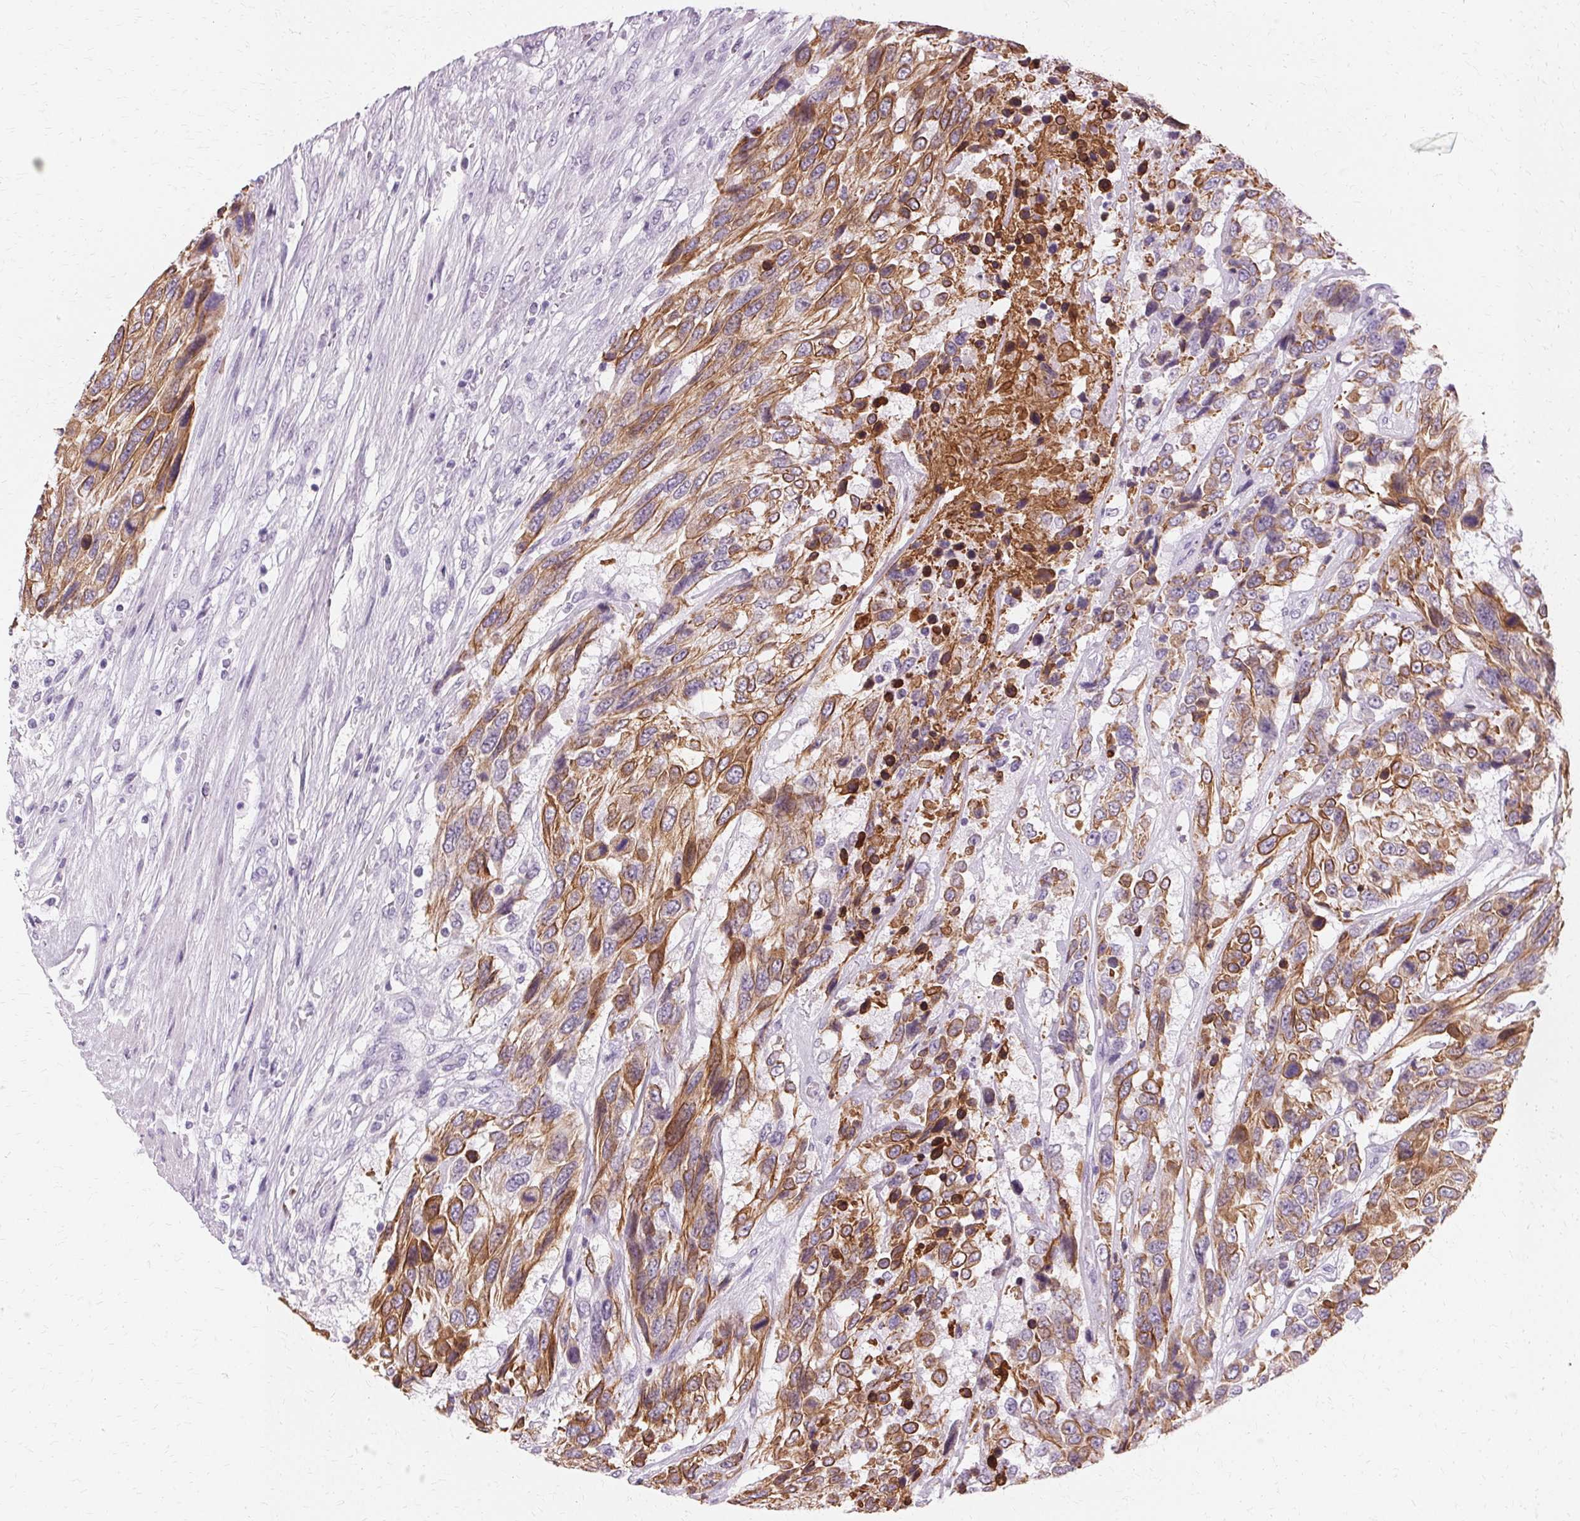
{"staining": {"intensity": "moderate", "quantity": ">75%", "location": "cytoplasmic/membranous"}, "tissue": "urothelial cancer", "cell_type": "Tumor cells", "image_type": "cancer", "snomed": [{"axis": "morphology", "description": "Urothelial carcinoma, High grade"}, {"axis": "topography", "description": "Urinary bladder"}], "caption": "Urothelial cancer was stained to show a protein in brown. There is medium levels of moderate cytoplasmic/membranous expression in approximately >75% of tumor cells. The staining was performed using DAB, with brown indicating positive protein expression. Nuclei are stained blue with hematoxylin.", "gene": "KRT6C", "patient": {"sex": "female", "age": 70}}